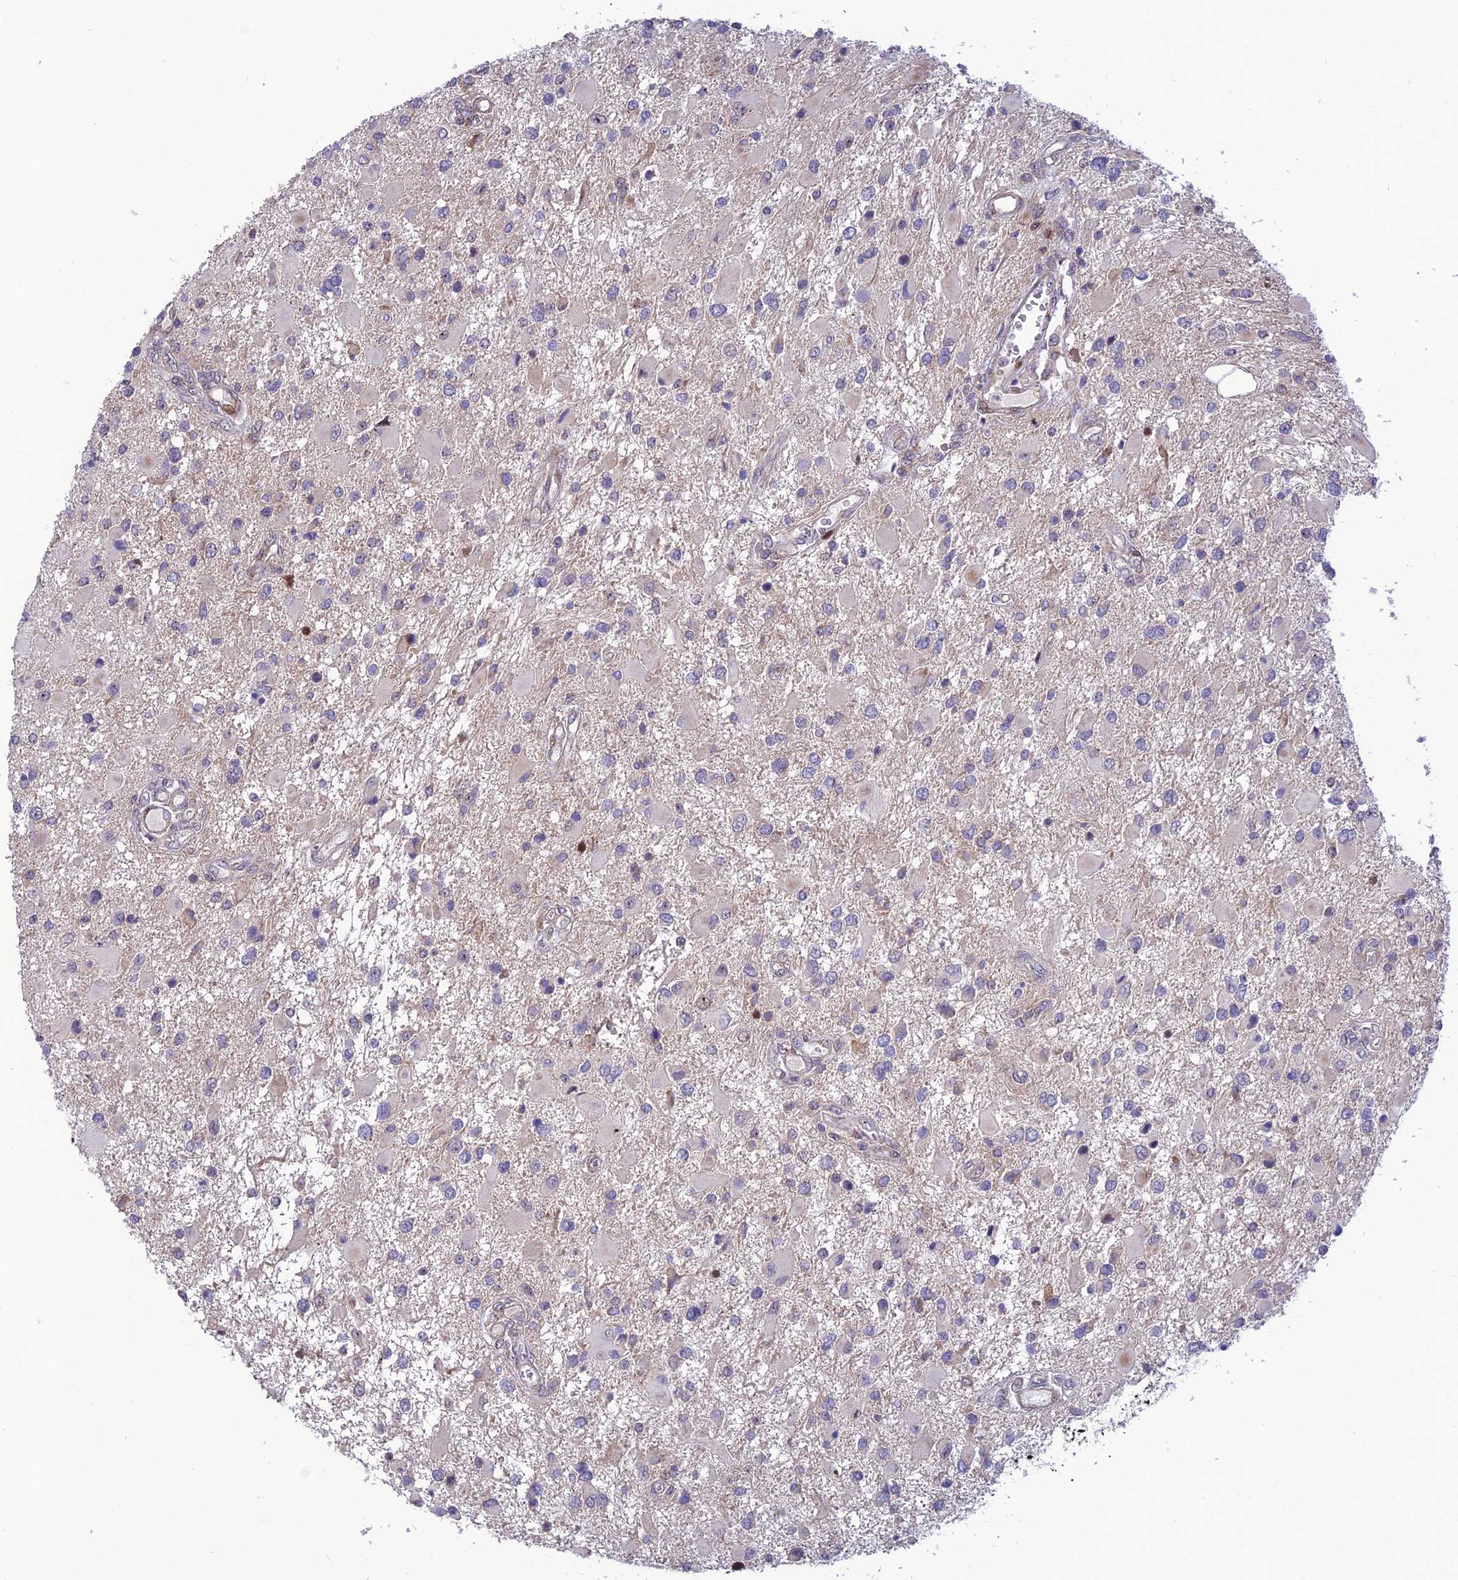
{"staining": {"intensity": "negative", "quantity": "none", "location": "none"}, "tissue": "glioma", "cell_type": "Tumor cells", "image_type": "cancer", "snomed": [{"axis": "morphology", "description": "Glioma, malignant, High grade"}, {"axis": "topography", "description": "Brain"}], "caption": "The histopathology image exhibits no staining of tumor cells in high-grade glioma (malignant).", "gene": "KBTBD7", "patient": {"sex": "male", "age": 53}}